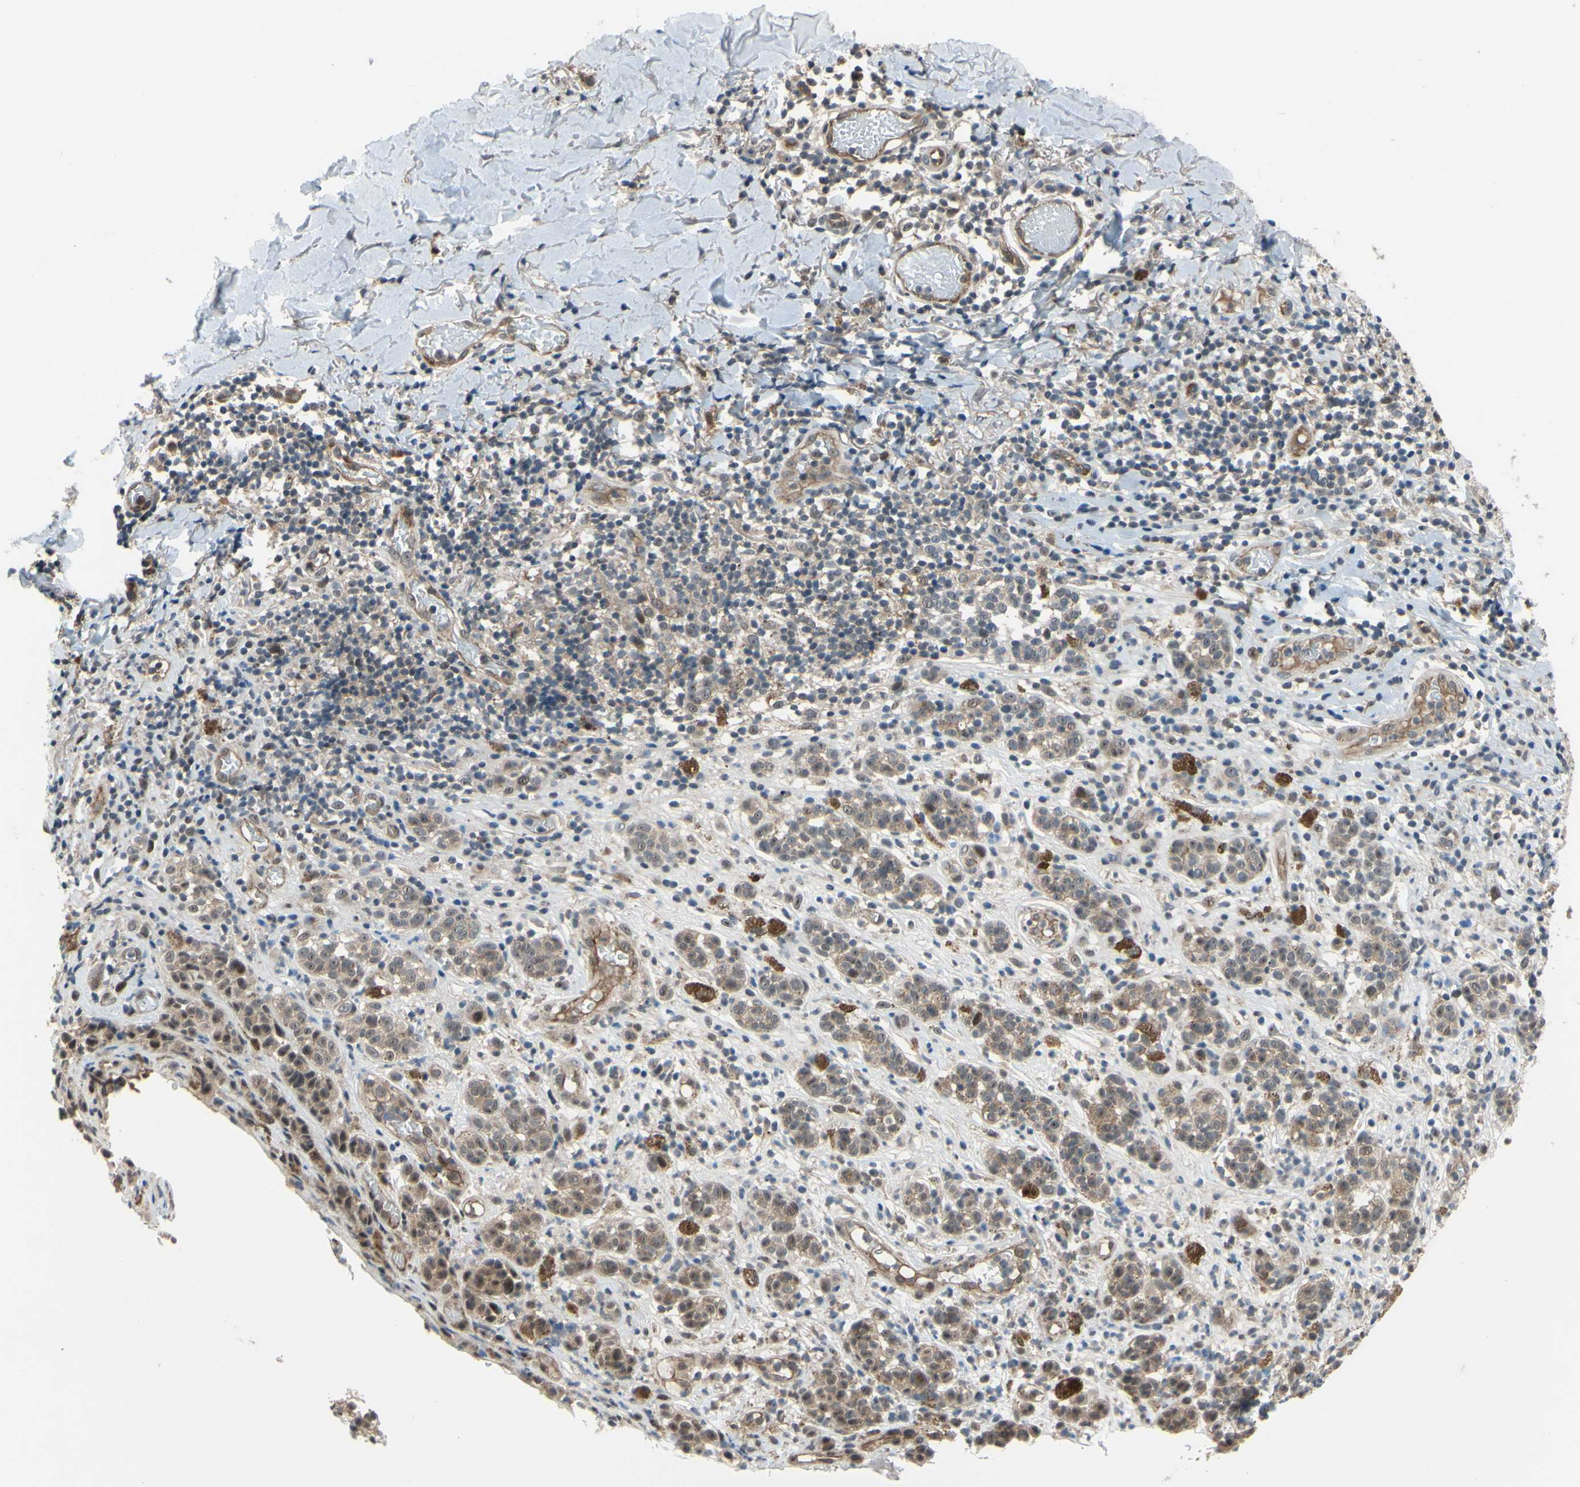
{"staining": {"intensity": "moderate", "quantity": "25%-75%", "location": "cytoplasmic/membranous,nuclear"}, "tissue": "melanoma", "cell_type": "Tumor cells", "image_type": "cancer", "snomed": [{"axis": "morphology", "description": "Malignant melanoma, NOS"}, {"axis": "topography", "description": "Skin"}], "caption": "High-magnification brightfield microscopy of malignant melanoma stained with DAB (3,3'-diaminobenzidine) (brown) and counterstained with hematoxylin (blue). tumor cells exhibit moderate cytoplasmic/membranous and nuclear expression is identified in about25%-75% of cells.", "gene": "COMMD9", "patient": {"sex": "male", "age": 64}}